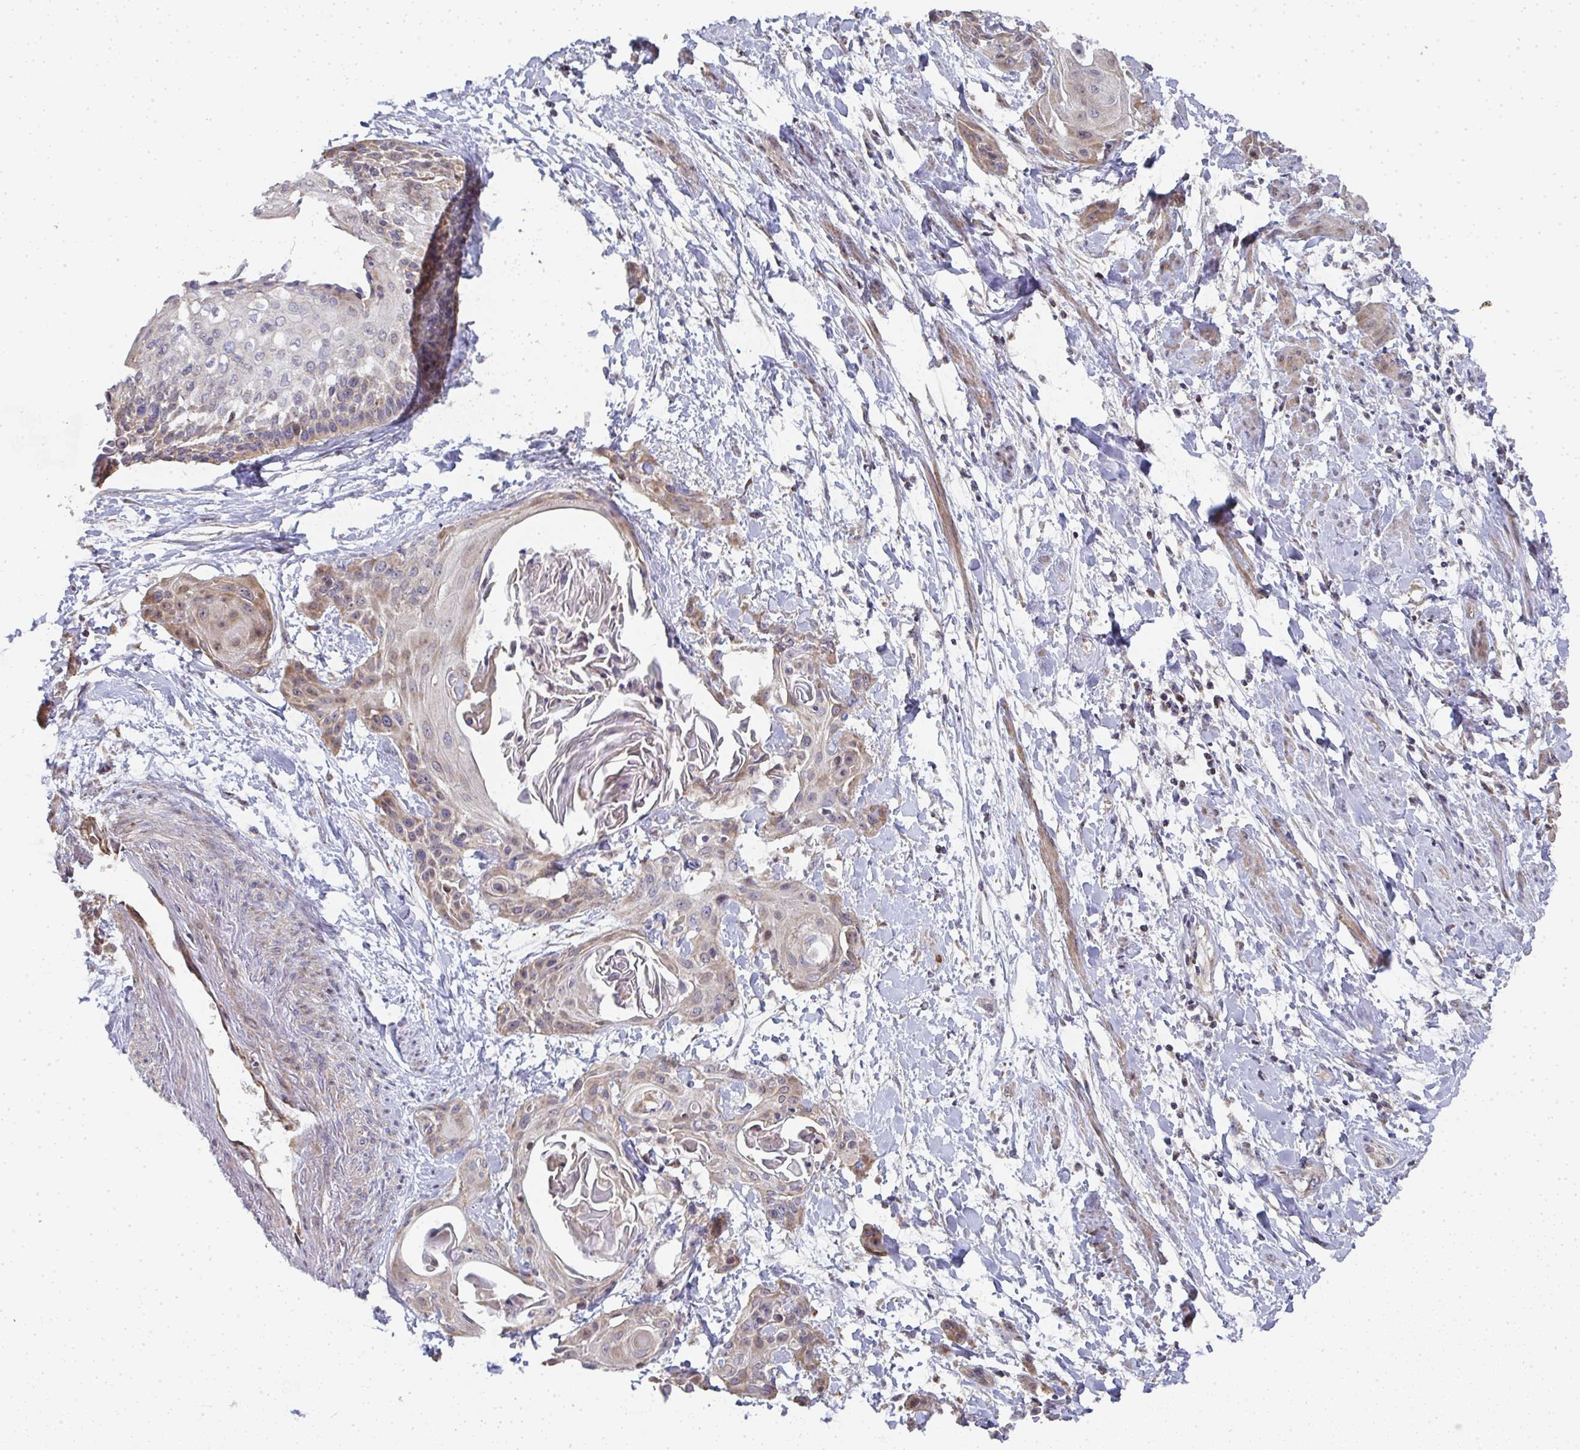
{"staining": {"intensity": "moderate", "quantity": "25%-75%", "location": "cytoplasmic/membranous"}, "tissue": "cervical cancer", "cell_type": "Tumor cells", "image_type": "cancer", "snomed": [{"axis": "morphology", "description": "Squamous cell carcinoma, NOS"}, {"axis": "topography", "description": "Cervix"}], "caption": "Moderate cytoplasmic/membranous positivity for a protein is identified in about 25%-75% of tumor cells of squamous cell carcinoma (cervical) using immunohistochemistry.", "gene": "AGTPBP1", "patient": {"sex": "female", "age": 57}}